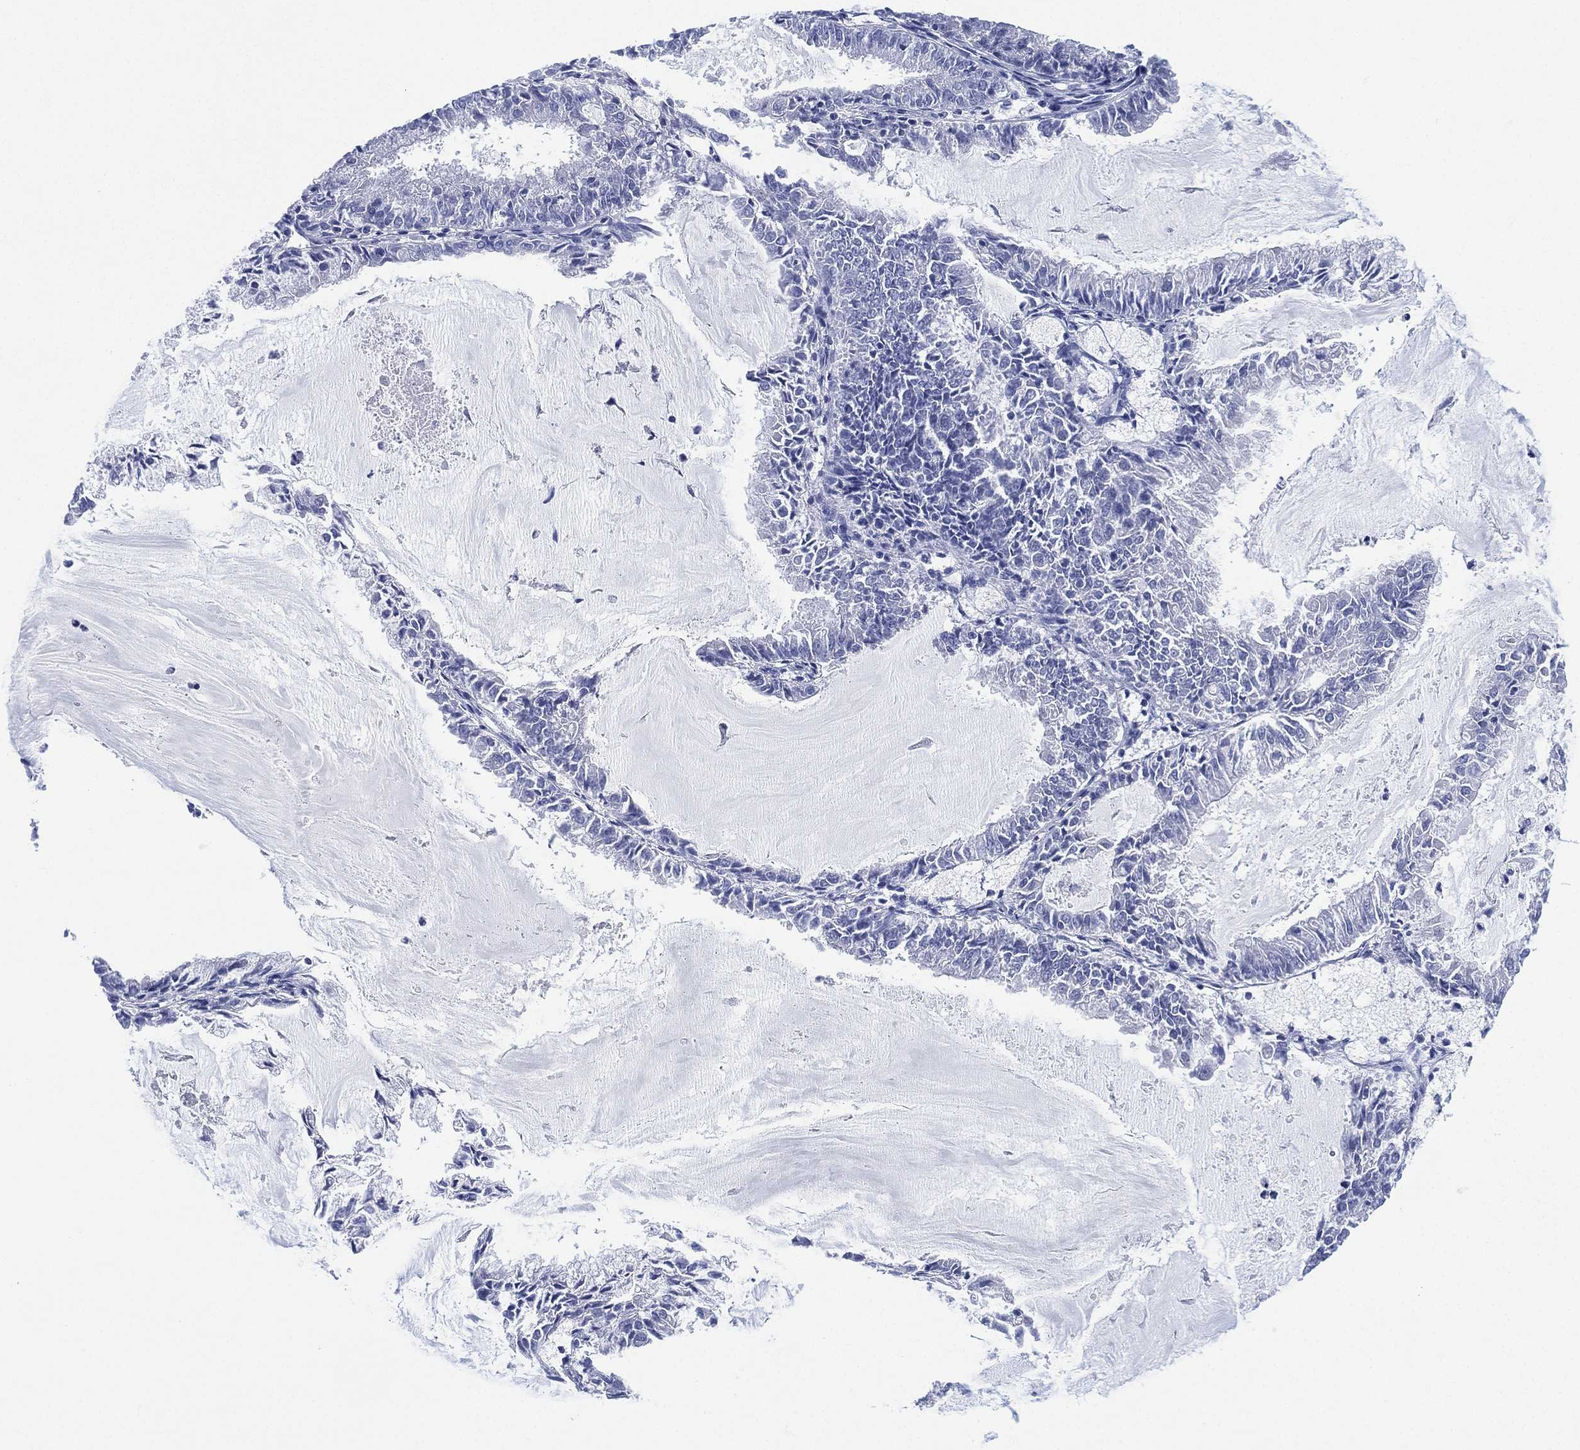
{"staining": {"intensity": "negative", "quantity": "none", "location": "none"}, "tissue": "endometrial cancer", "cell_type": "Tumor cells", "image_type": "cancer", "snomed": [{"axis": "morphology", "description": "Adenocarcinoma, NOS"}, {"axis": "topography", "description": "Endometrium"}], "caption": "Immunohistochemistry (IHC) micrograph of neoplastic tissue: adenocarcinoma (endometrial) stained with DAB shows no significant protein staining in tumor cells.", "gene": "SLC9C2", "patient": {"sex": "female", "age": 57}}